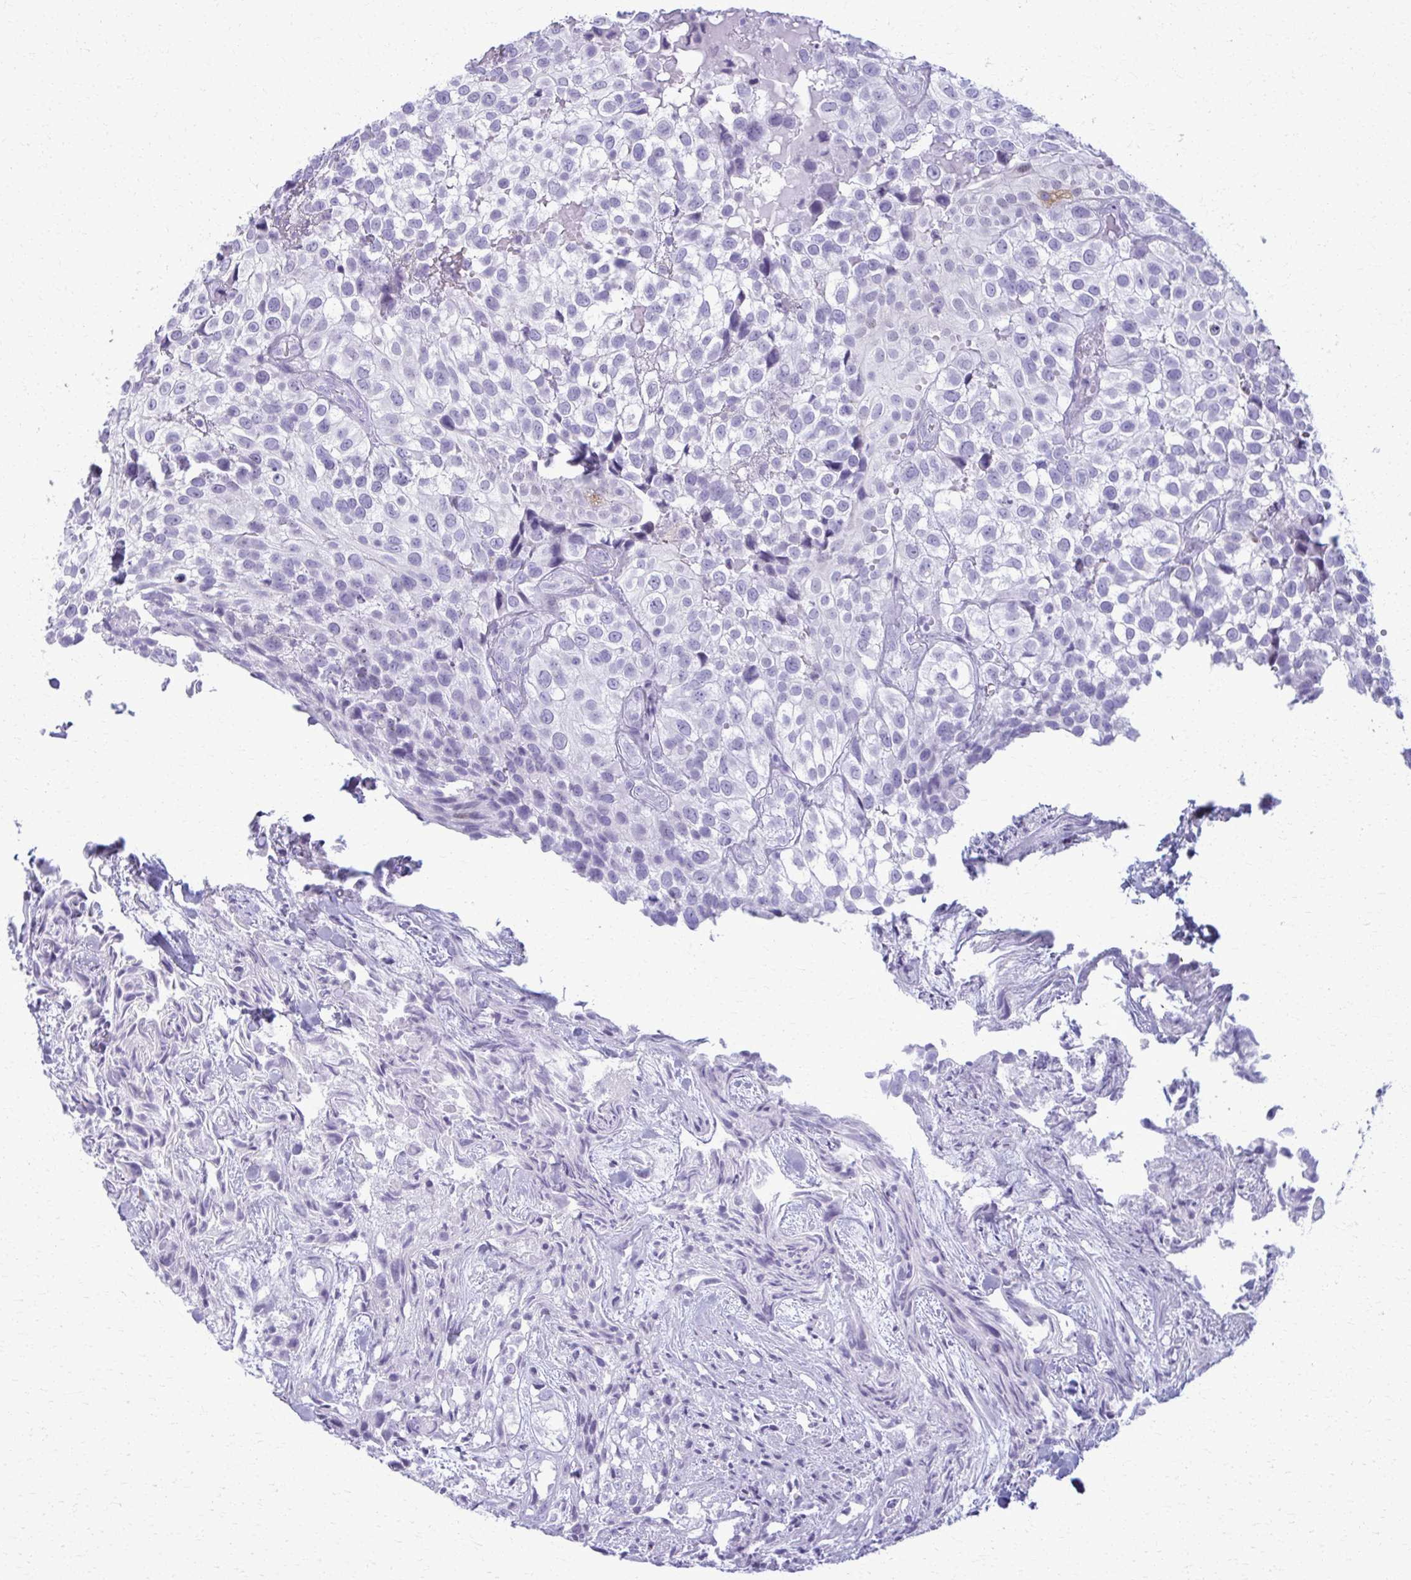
{"staining": {"intensity": "negative", "quantity": "none", "location": "none"}, "tissue": "urothelial cancer", "cell_type": "Tumor cells", "image_type": "cancer", "snomed": [{"axis": "morphology", "description": "Urothelial carcinoma, High grade"}, {"axis": "topography", "description": "Urinary bladder"}], "caption": "Tumor cells show no significant protein expression in urothelial cancer.", "gene": "ACSM2B", "patient": {"sex": "male", "age": 56}}